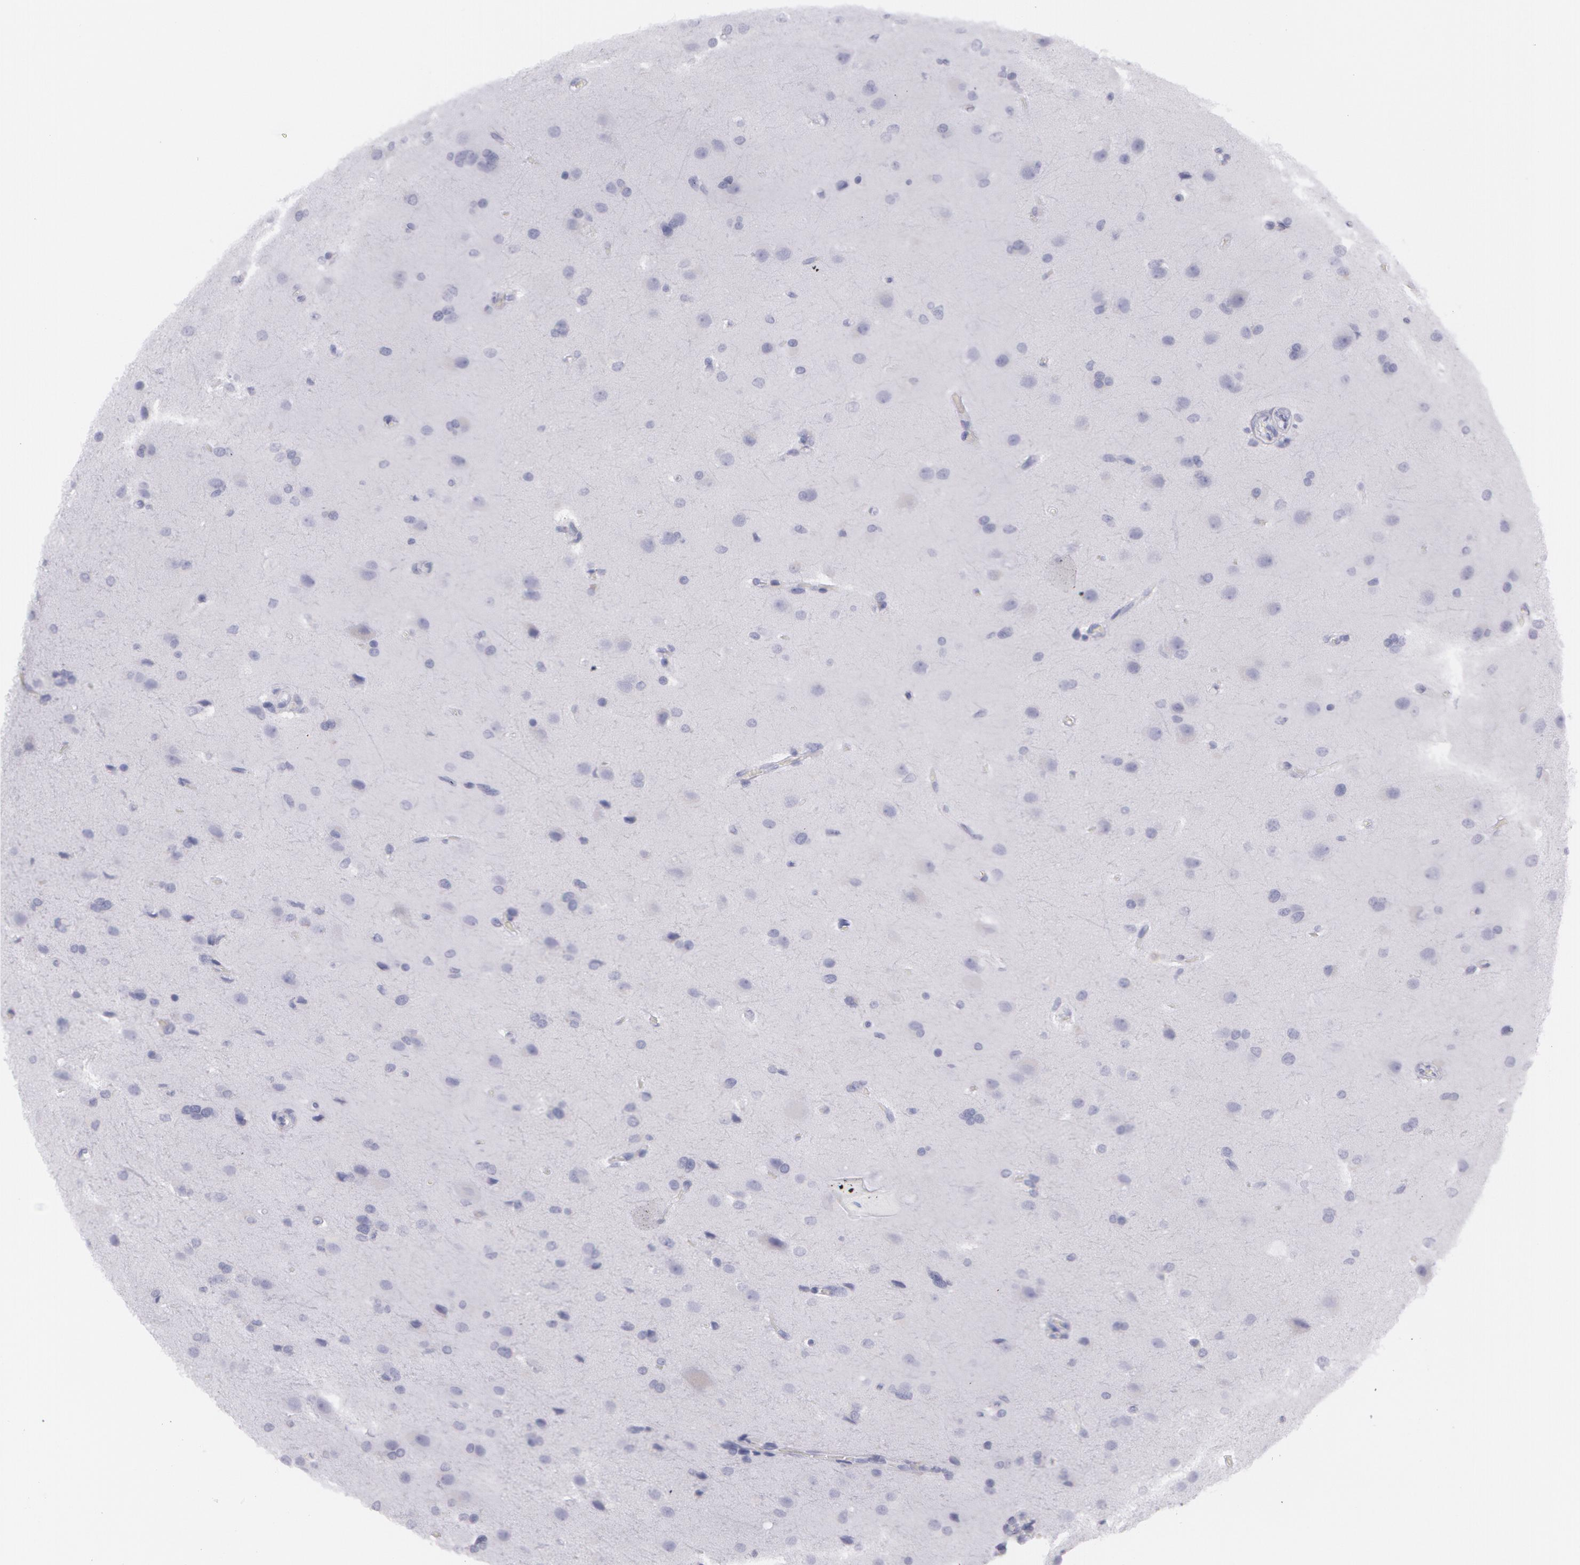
{"staining": {"intensity": "negative", "quantity": "none", "location": "none"}, "tissue": "glioma", "cell_type": "Tumor cells", "image_type": "cancer", "snomed": [{"axis": "morphology", "description": "Glioma, malignant, High grade"}, {"axis": "topography", "description": "Brain"}], "caption": "Histopathology image shows no significant protein staining in tumor cells of glioma.", "gene": "AMACR", "patient": {"sex": "male", "age": 68}}